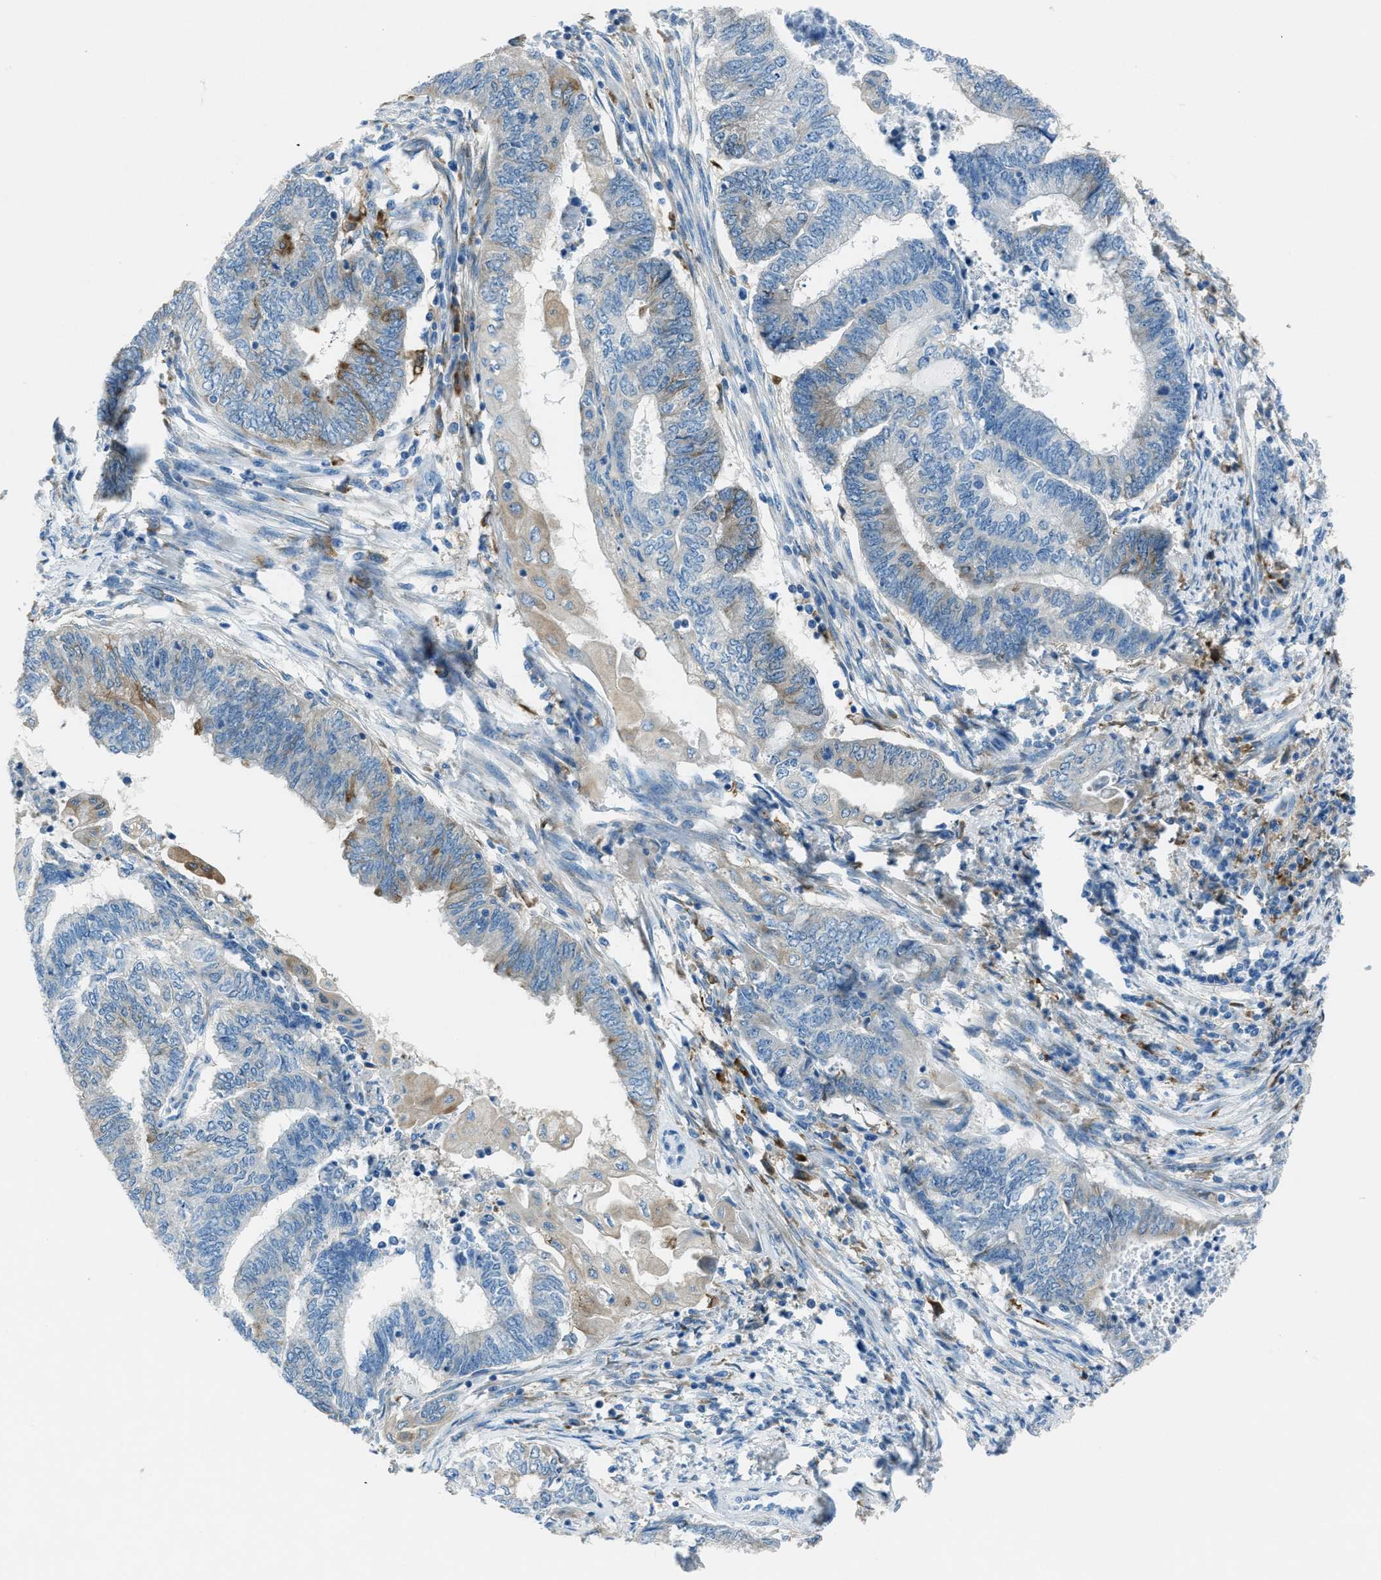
{"staining": {"intensity": "weak", "quantity": "<25%", "location": "cytoplasmic/membranous"}, "tissue": "endometrial cancer", "cell_type": "Tumor cells", "image_type": "cancer", "snomed": [{"axis": "morphology", "description": "Adenocarcinoma, NOS"}, {"axis": "topography", "description": "Uterus"}, {"axis": "topography", "description": "Endometrium"}], "caption": "The micrograph displays no significant staining in tumor cells of adenocarcinoma (endometrial). (DAB (3,3'-diaminobenzidine) IHC with hematoxylin counter stain).", "gene": "MATCAP2", "patient": {"sex": "female", "age": 70}}